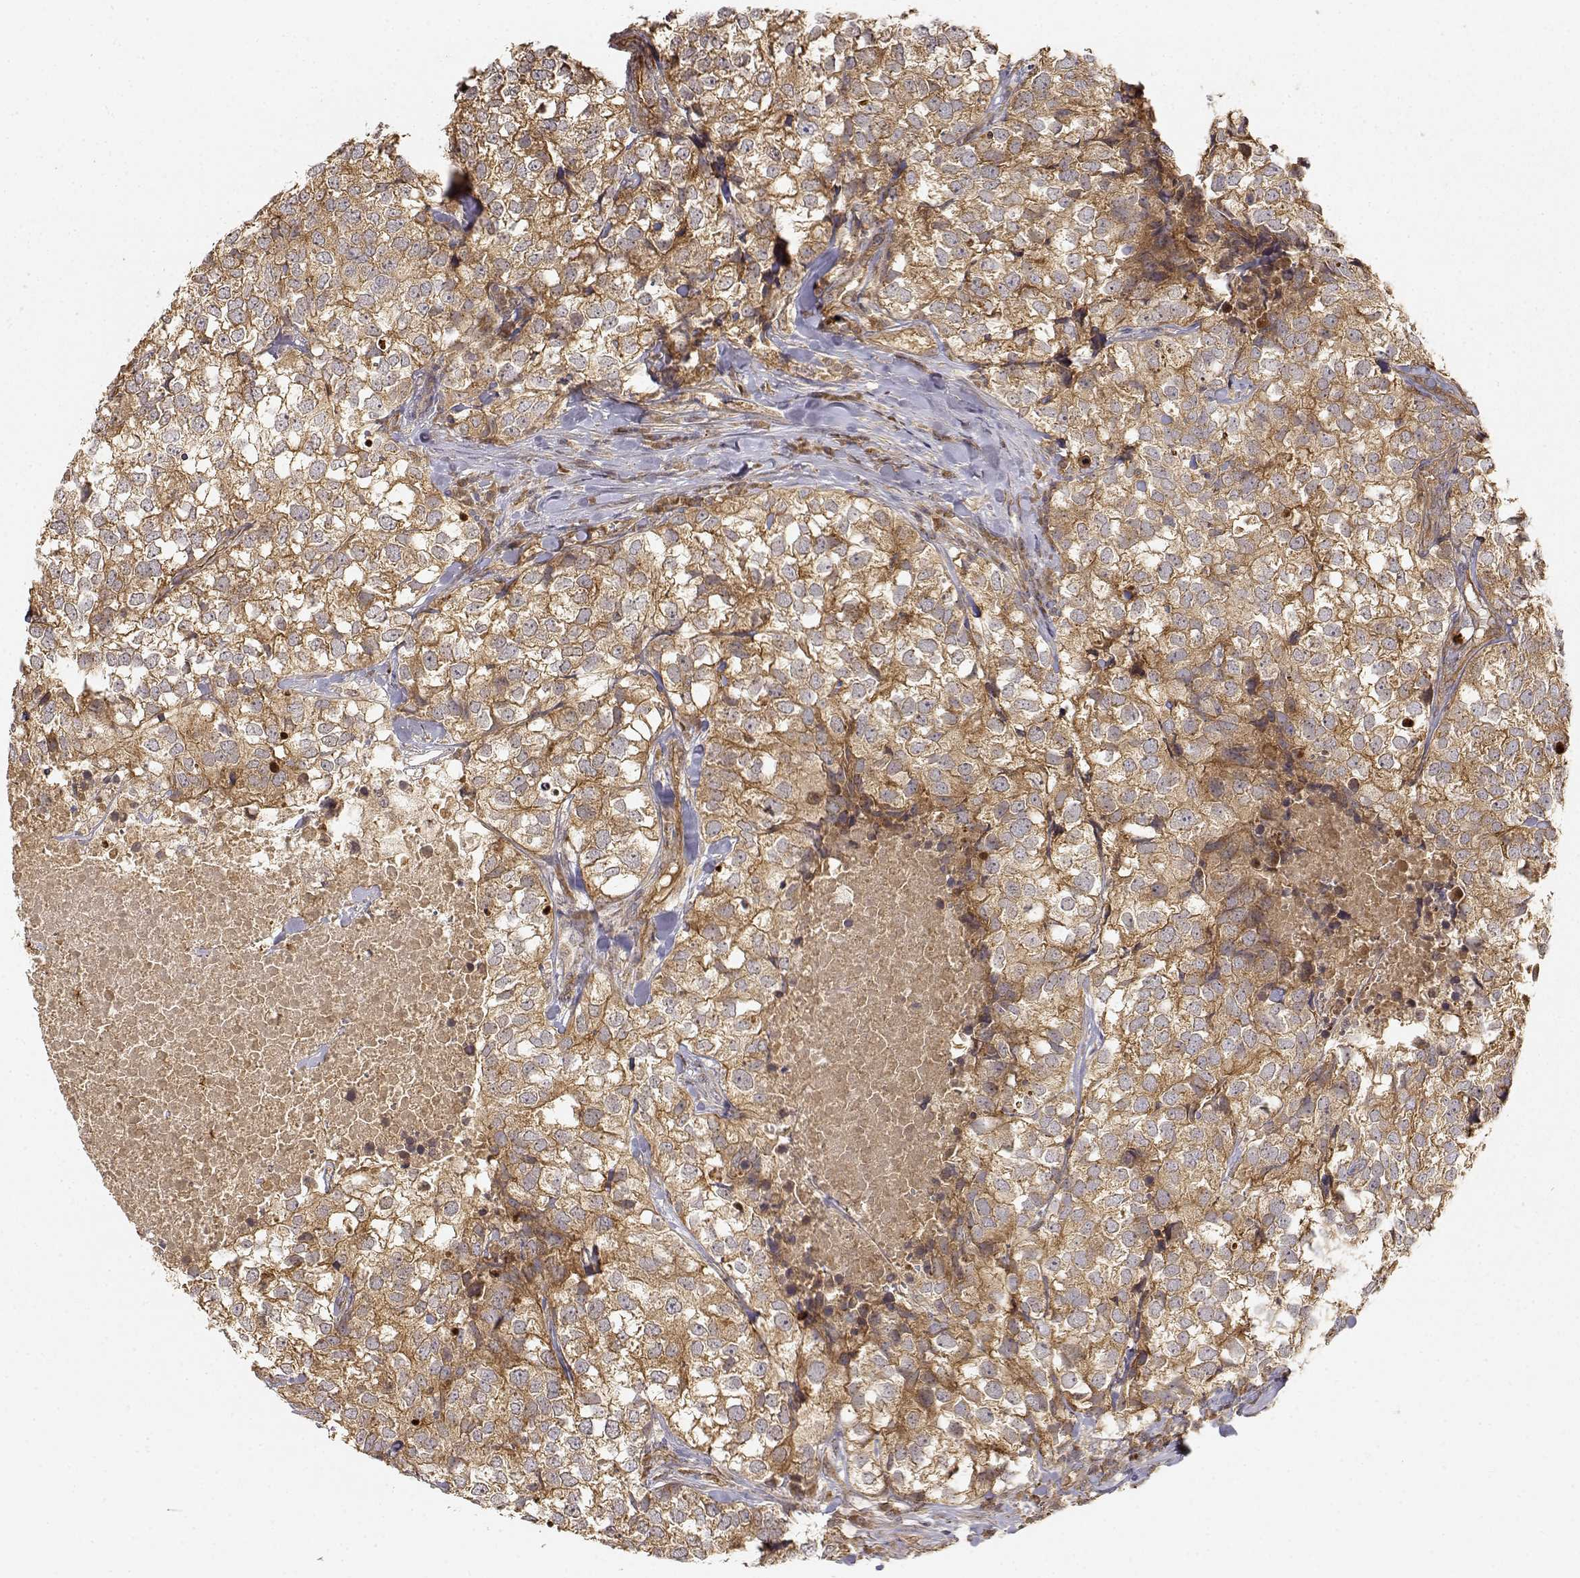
{"staining": {"intensity": "moderate", "quantity": ">75%", "location": "cytoplasmic/membranous"}, "tissue": "breast cancer", "cell_type": "Tumor cells", "image_type": "cancer", "snomed": [{"axis": "morphology", "description": "Duct carcinoma"}, {"axis": "topography", "description": "Breast"}], "caption": "Immunohistochemical staining of human invasive ductal carcinoma (breast) displays medium levels of moderate cytoplasmic/membranous expression in approximately >75% of tumor cells.", "gene": "CDK5RAP2", "patient": {"sex": "female", "age": 30}}